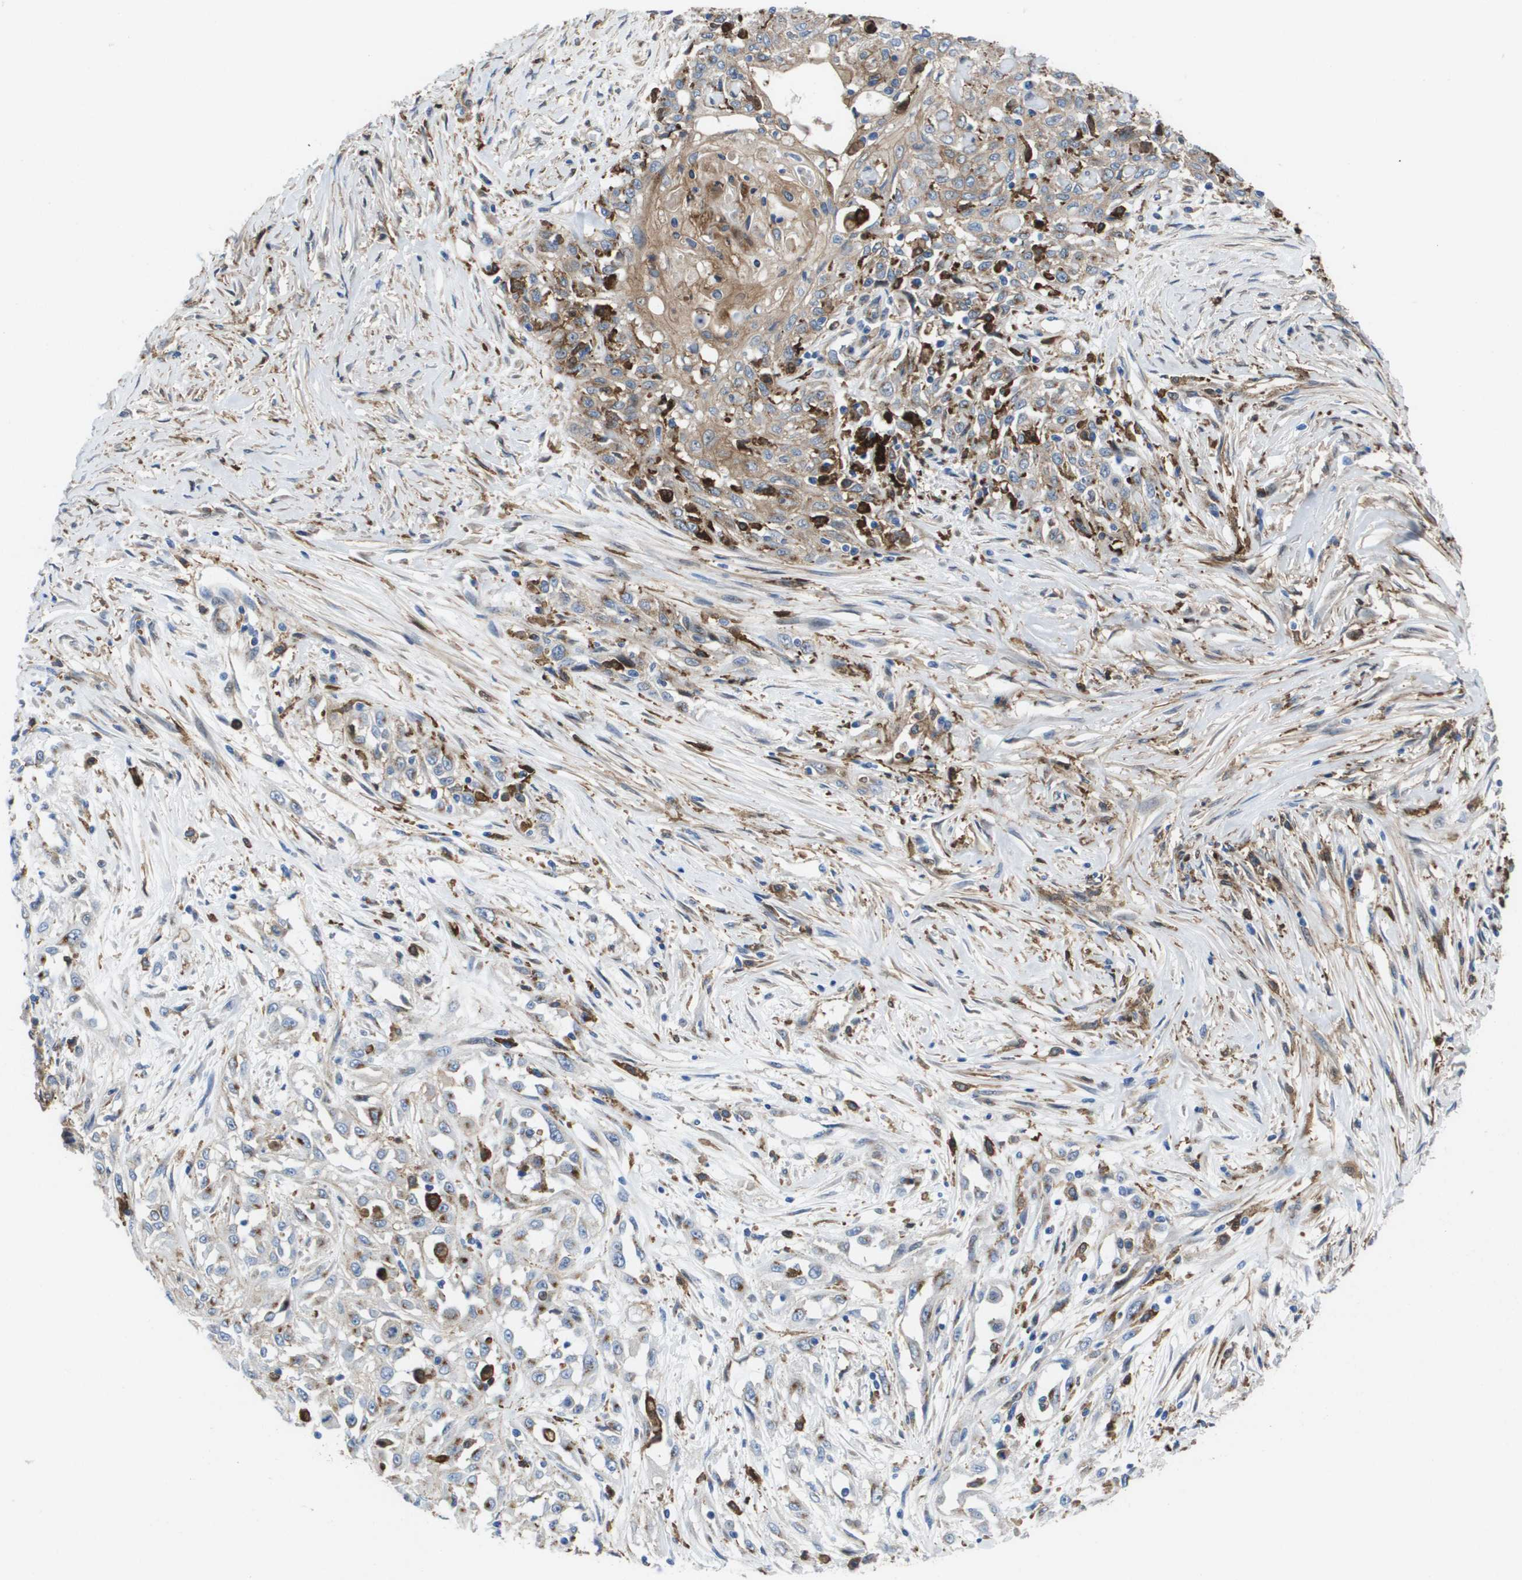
{"staining": {"intensity": "weak", "quantity": "25%-75%", "location": "cytoplasmic/membranous"}, "tissue": "skin cancer", "cell_type": "Tumor cells", "image_type": "cancer", "snomed": [{"axis": "morphology", "description": "Squamous cell carcinoma, NOS"}, {"axis": "morphology", "description": "Squamous cell carcinoma, metastatic, NOS"}, {"axis": "topography", "description": "Skin"}, {"axis": "topography", "description": "Lymph node"}], "caption": "IHC photomicrograph of neoplastic tissue: metastatic squamous cell carcinoma (skin) stained using immunohistochemistry reveals low levels of weak protein expression localized specifically in the cytoplasmic/membranous of tumor cells, appearing as a cytoplasmic/membranous brown color.", "gene": "SLC37A2", "patient": {"sex": "male", "age": 75}}